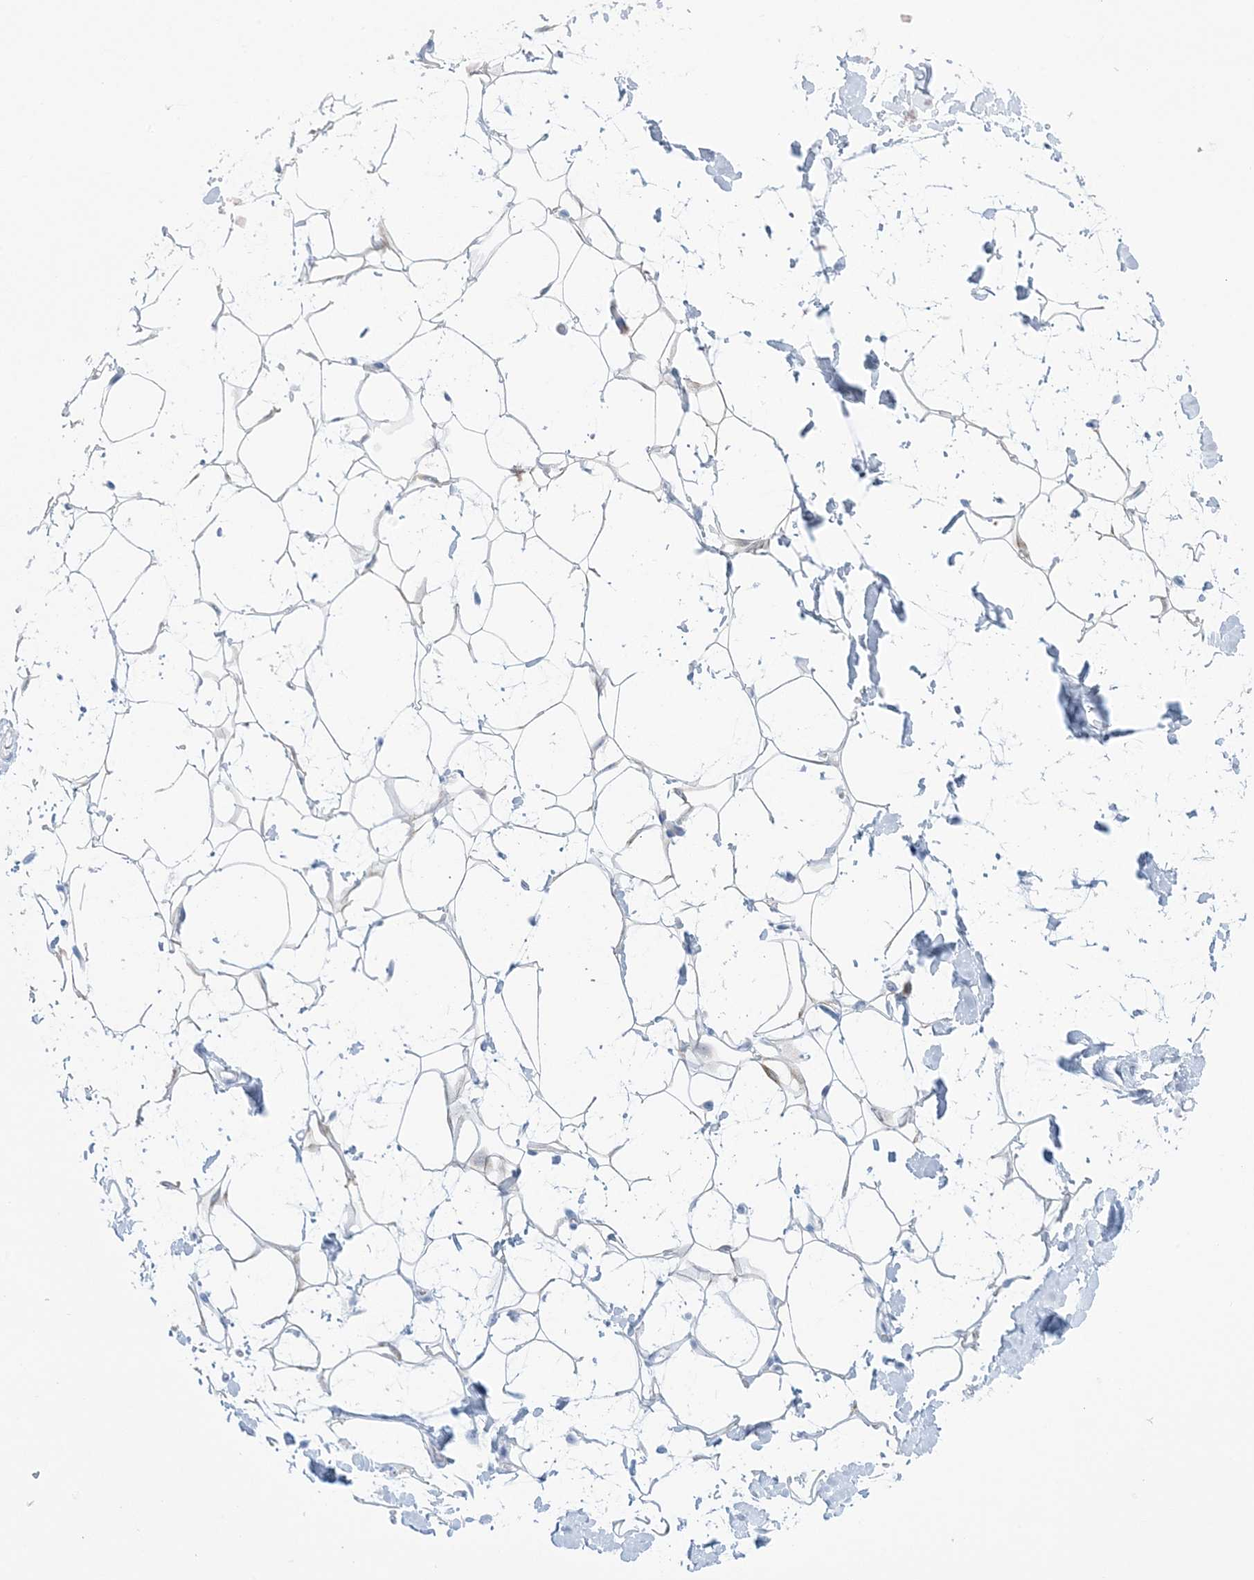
{"staining": {"intensity": "negative", "quantity": "none", "location": "none"}, "tissue": "adipose tissue", "cell_type": "Adipocytes", "image_type": "normal", "snomed": [{"axis": "morphology", "description": "Normal tissue, NOS"}, {"axis": "topography", "description": "Breast"}], "caption": "Immunohistochemical staining of benign human adipose tissue shows no significant staining in adipocytes.", "gene": "AGXT", "patient": {"sex": "female", "age": 26}}